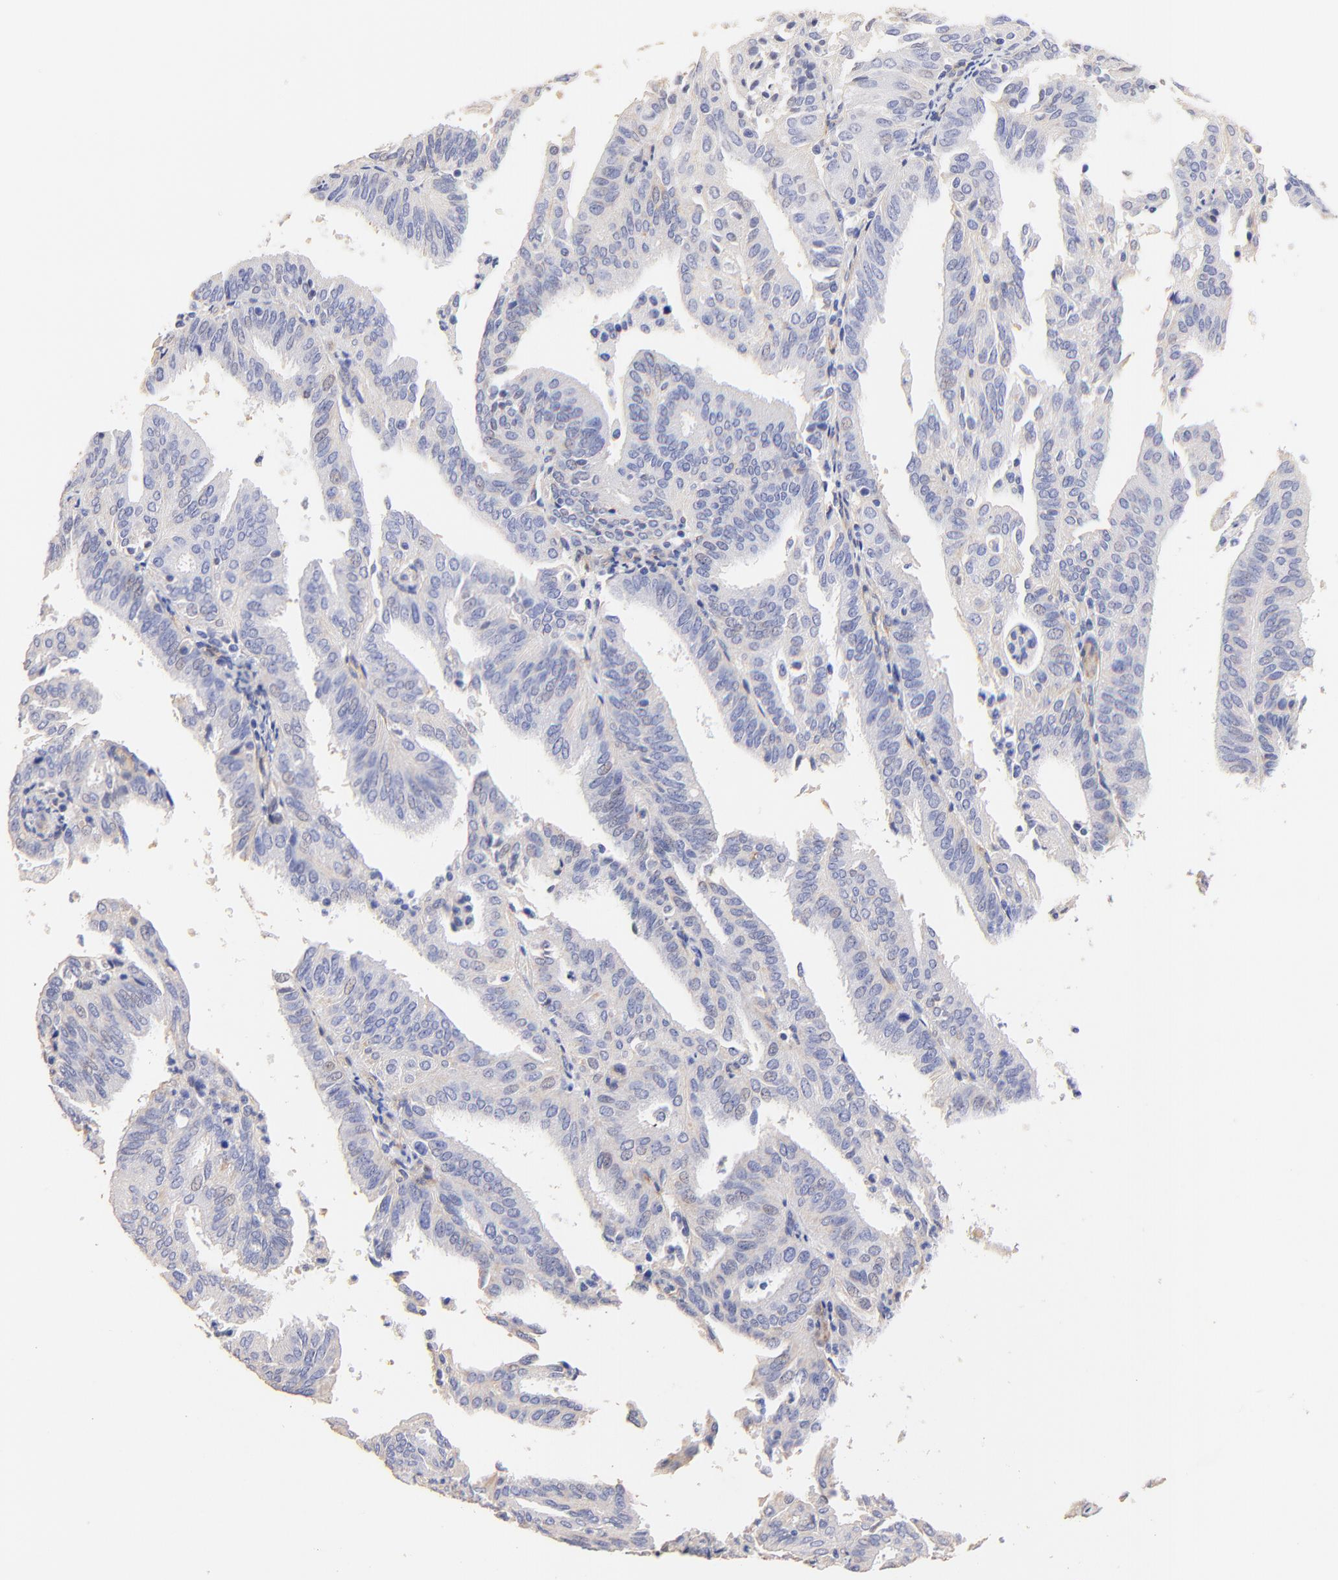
{"staining": {"intensity": "weak", "quantity": "<25%", "location": "cytoplasmic/membranous"}, "tissue": "endometrial cancer", "cell_type": "Tumor cells", "image_type": "cancer", "snomed": [{"axis": "morphology", "description": "Adenocarcinoma, NOS"}, {"axis": "topography", "description": "Endometrium"}], "caption": "A high-resolution photomicrograph shows immunohistochemistry staining of endometrial adenocarcinoma, which displays no significant positivity in tumor cells. Nuclei are stained in blue.", "gene": "ACTRT1", "patient": {"sex": "female", "age": 59}}